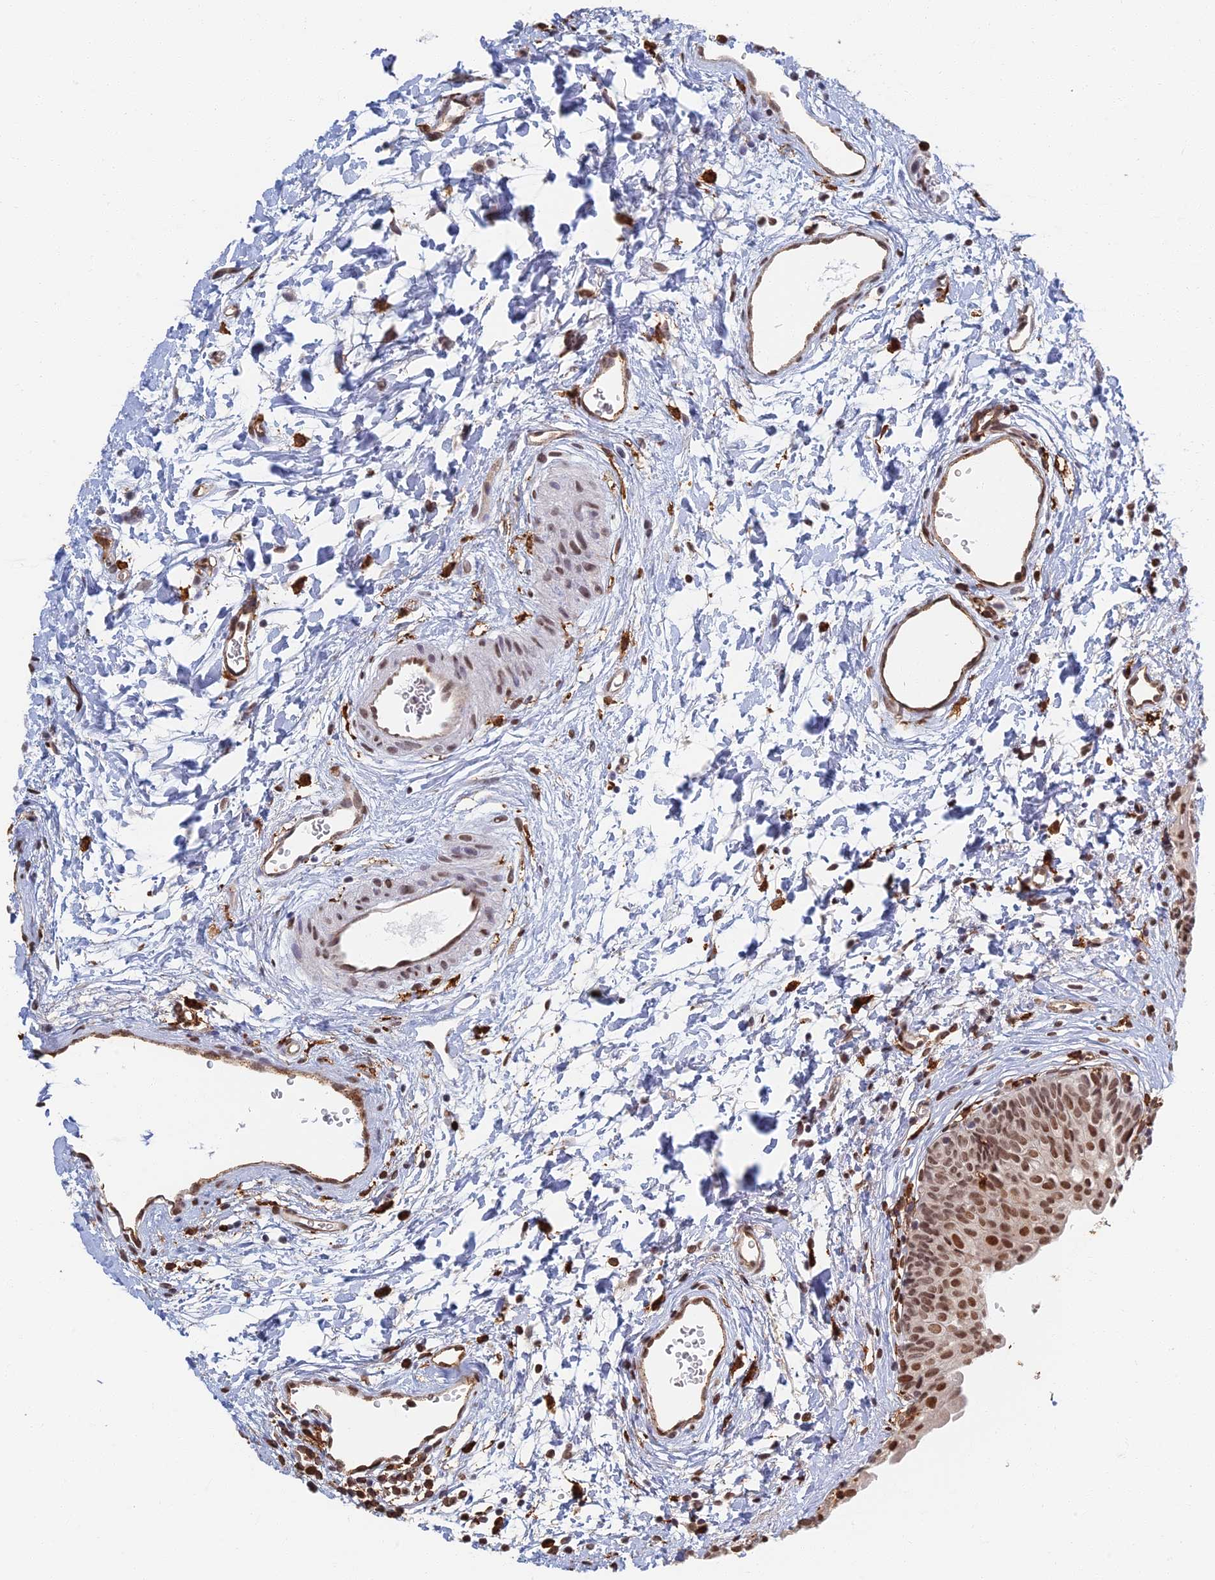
{"staining": {"intensity": "moderate", "quantity": "25%-75%", "location": "nuclear"}, "tissue": "urinary bladder", "cell_type": "Urothelial cells", "image_type": "normal", "snomed": [{"axis": "morphology", "description": "Normal tissue, NOS"}, {"axis": "topography", "description": "Urinary bladder"}], "caption": "A micrograph showing moderate nuclear staining in about 25%-75% of urothelial cells in benign urinary bladder, as visualized by brown immunohistochemical staining.", "gene": "GPATCH1", "patient": {"sex": "male", "age": 51}}